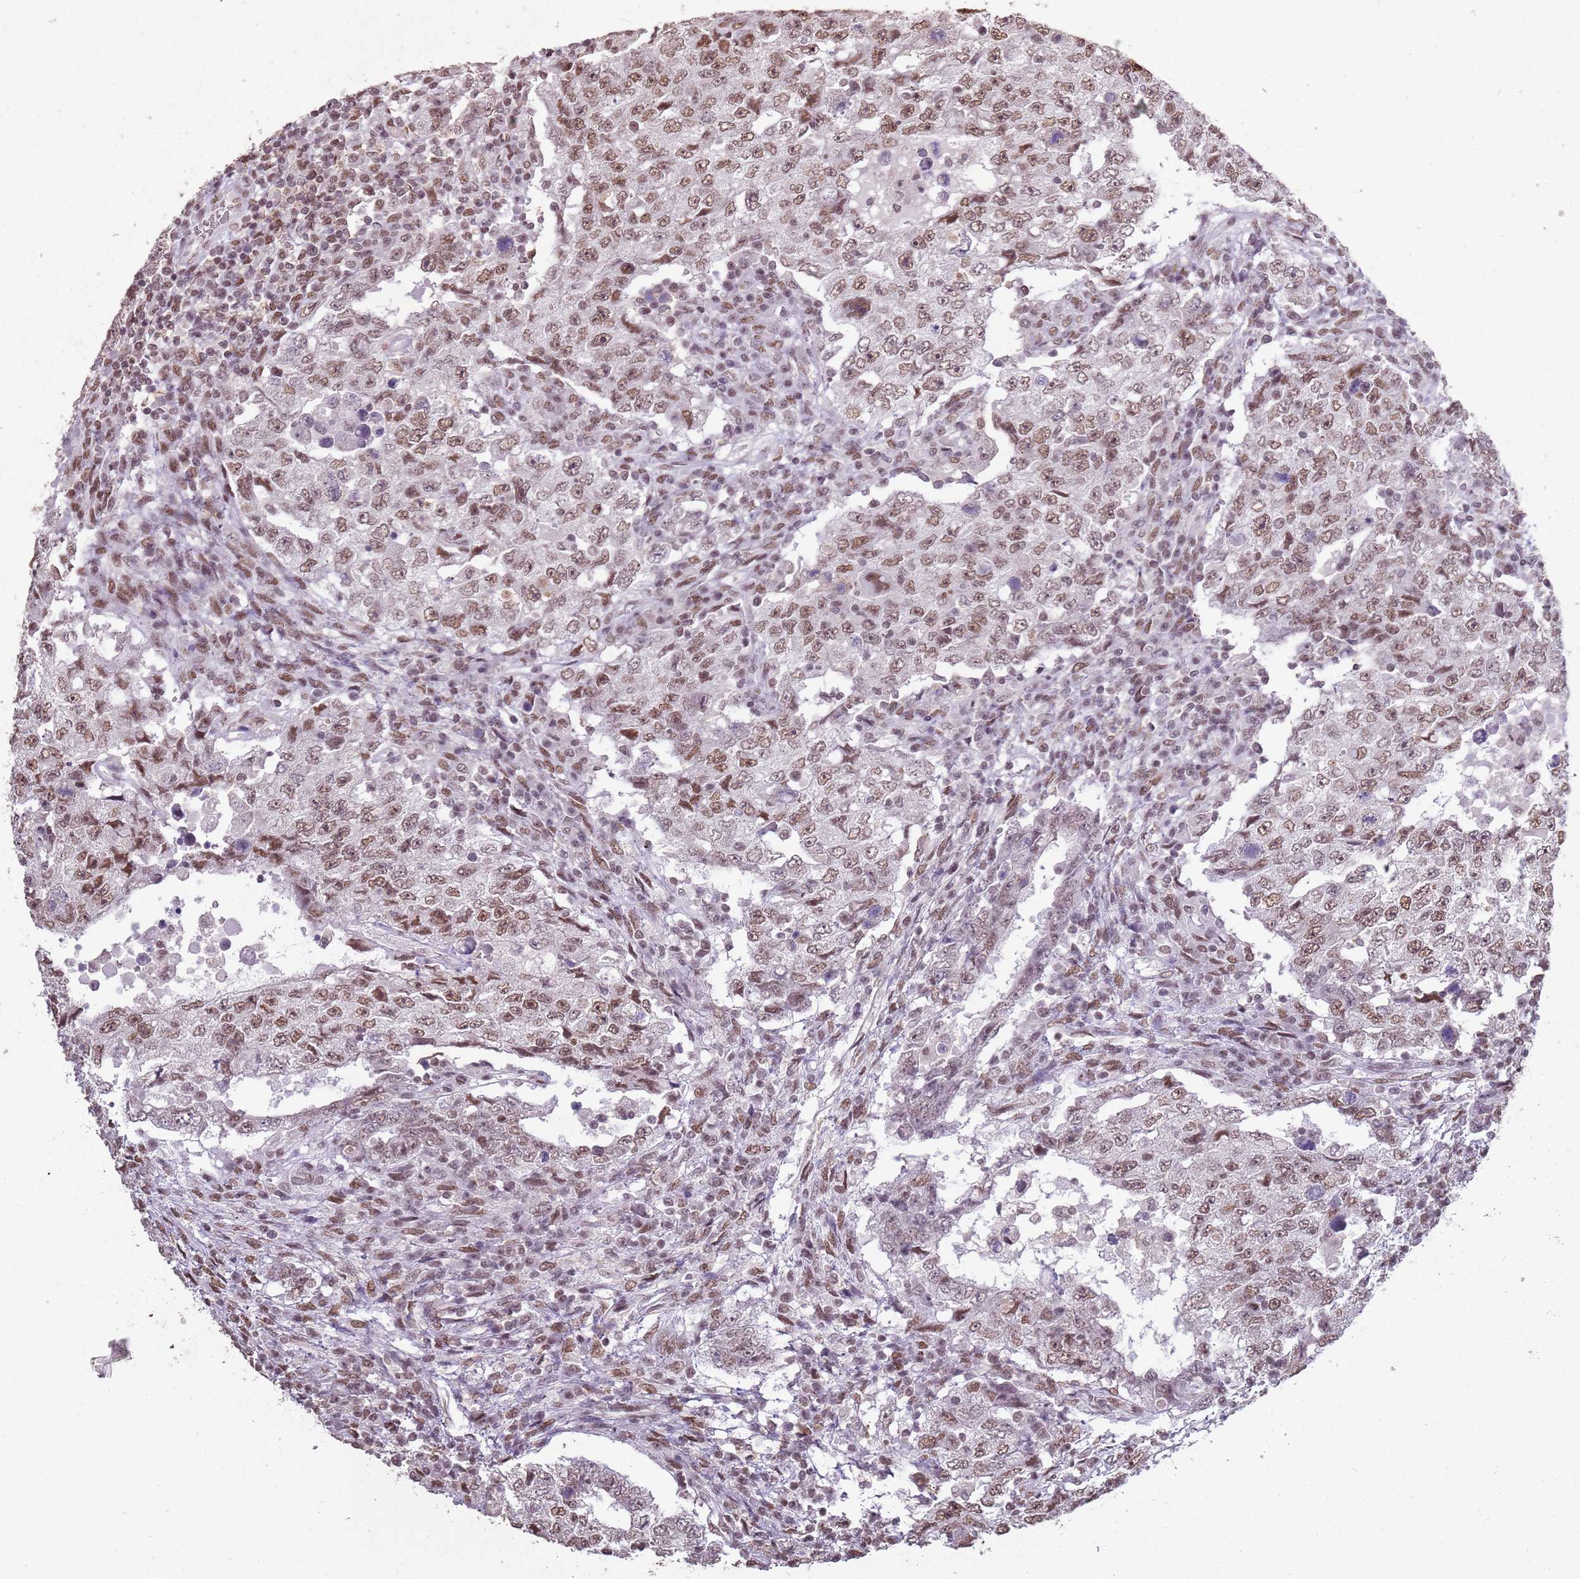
{"staining": {"intensity": "moderate", "quantity": ">75%", "location": "nuclear"}, "tissue": "testis cancer", "cell_type": "Tumor cells", "image_type": "cancer", "snomed": [{"axis": "morphology", "description": "Carcinoma, Embryonal, NOS"}, {"axis": "topography", "description": "Testis"}], "caption": "Brown immunohistochemical staining in testis cancer demonstrates moderate nuclear expression in approximately >75% of tumor cells.", "gene": "ARL14EP", "patient": {"sex": "male", "age": 26}}